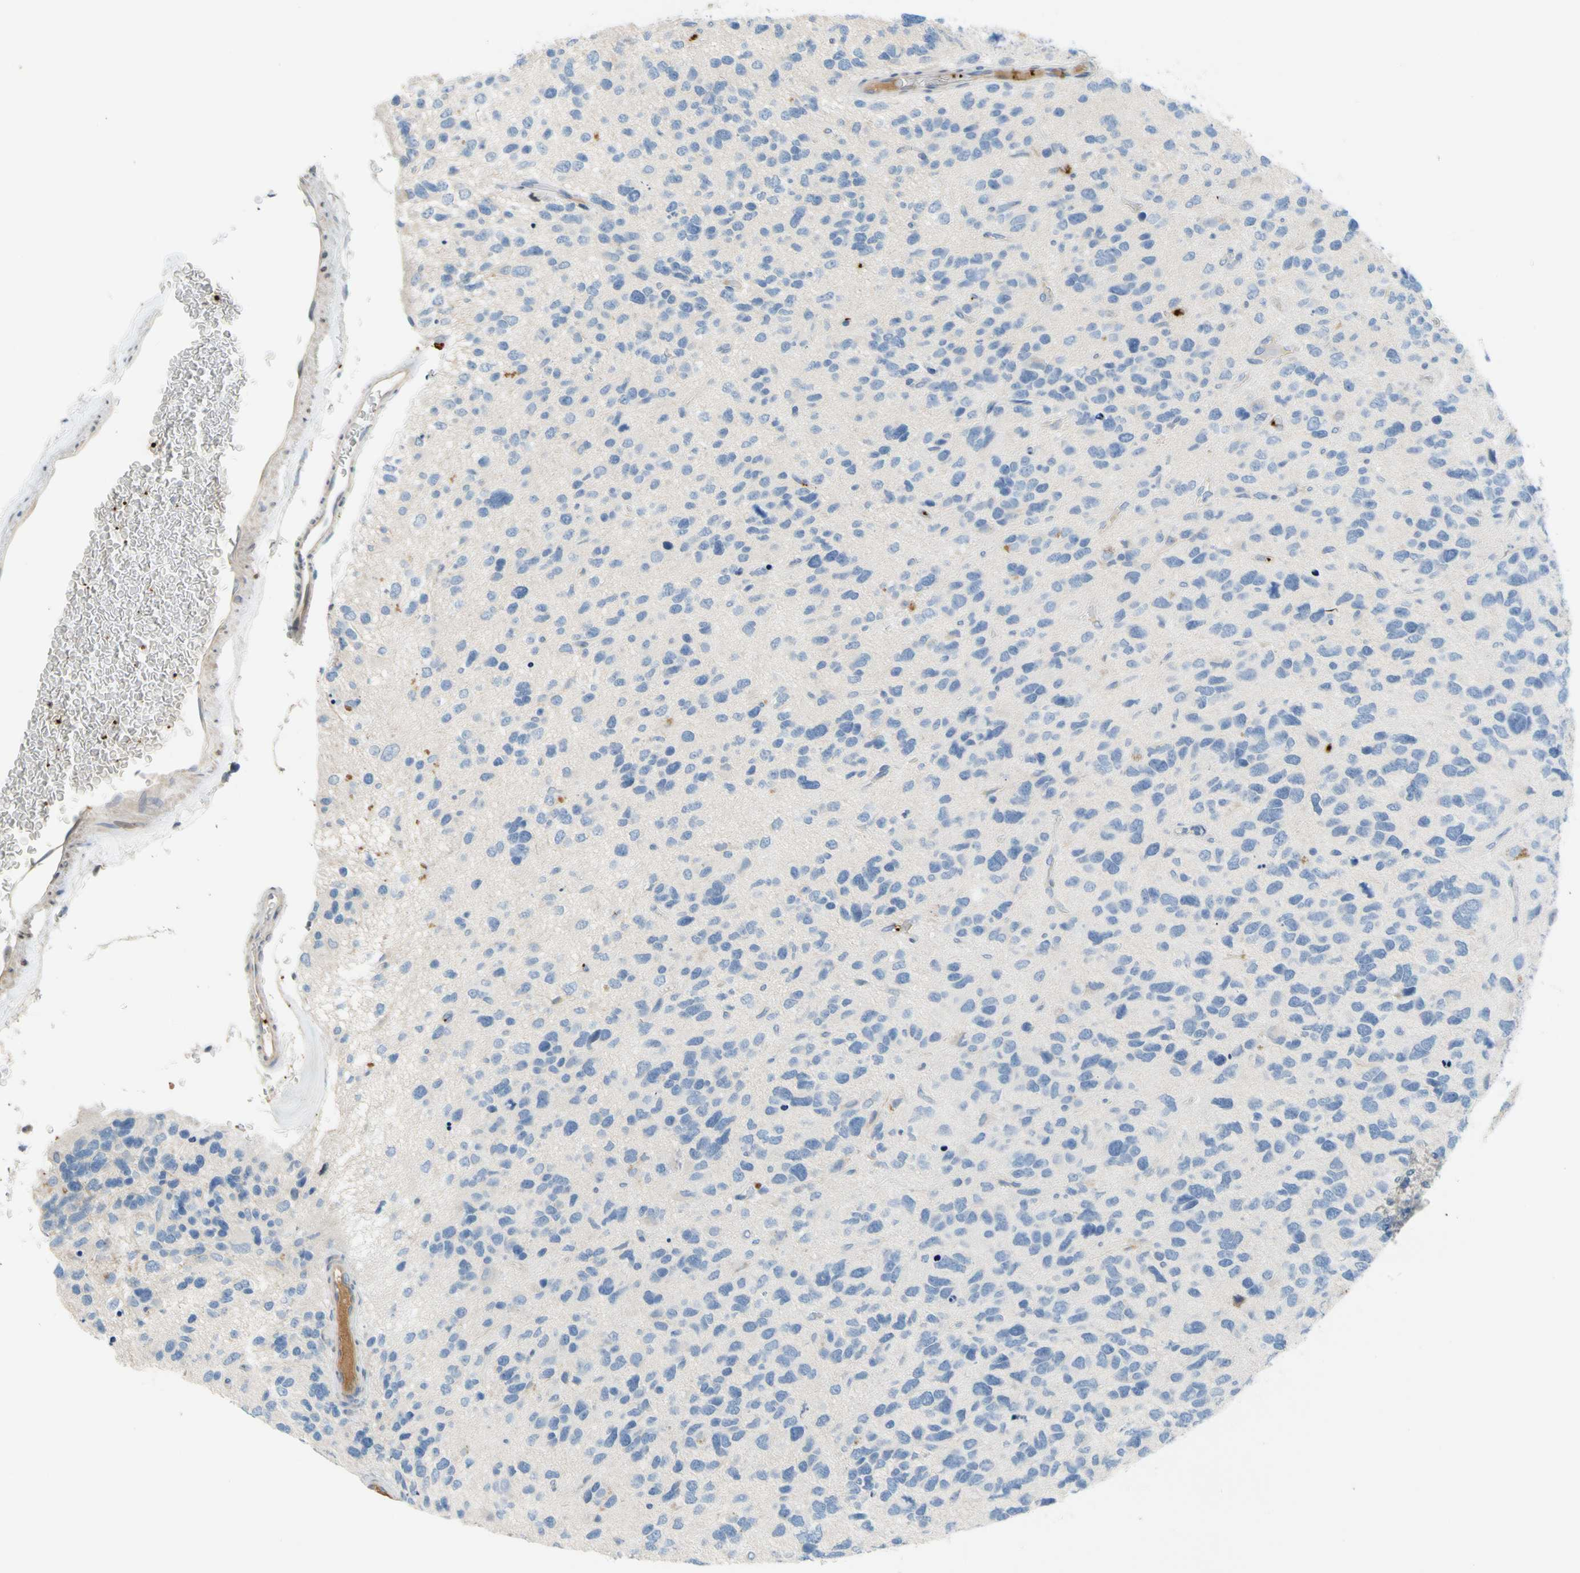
{"staining": {"intensity": "negative", "quantity": "none", "location": "none"}, "tissue": "glioma", "cell_type": "Tumor cells", "image_type": "cancer", "snomed": [{"axis": "morphology", "description": "Glioma, malignant, High grade"}, {"axis": "topography", "description": "Brain"}], "caption": "Protein analysis of glioma demonstrates no significant staining in tumor cells.", "gene": "PPBP", "patient": {"sex": "female", "age": 58}}